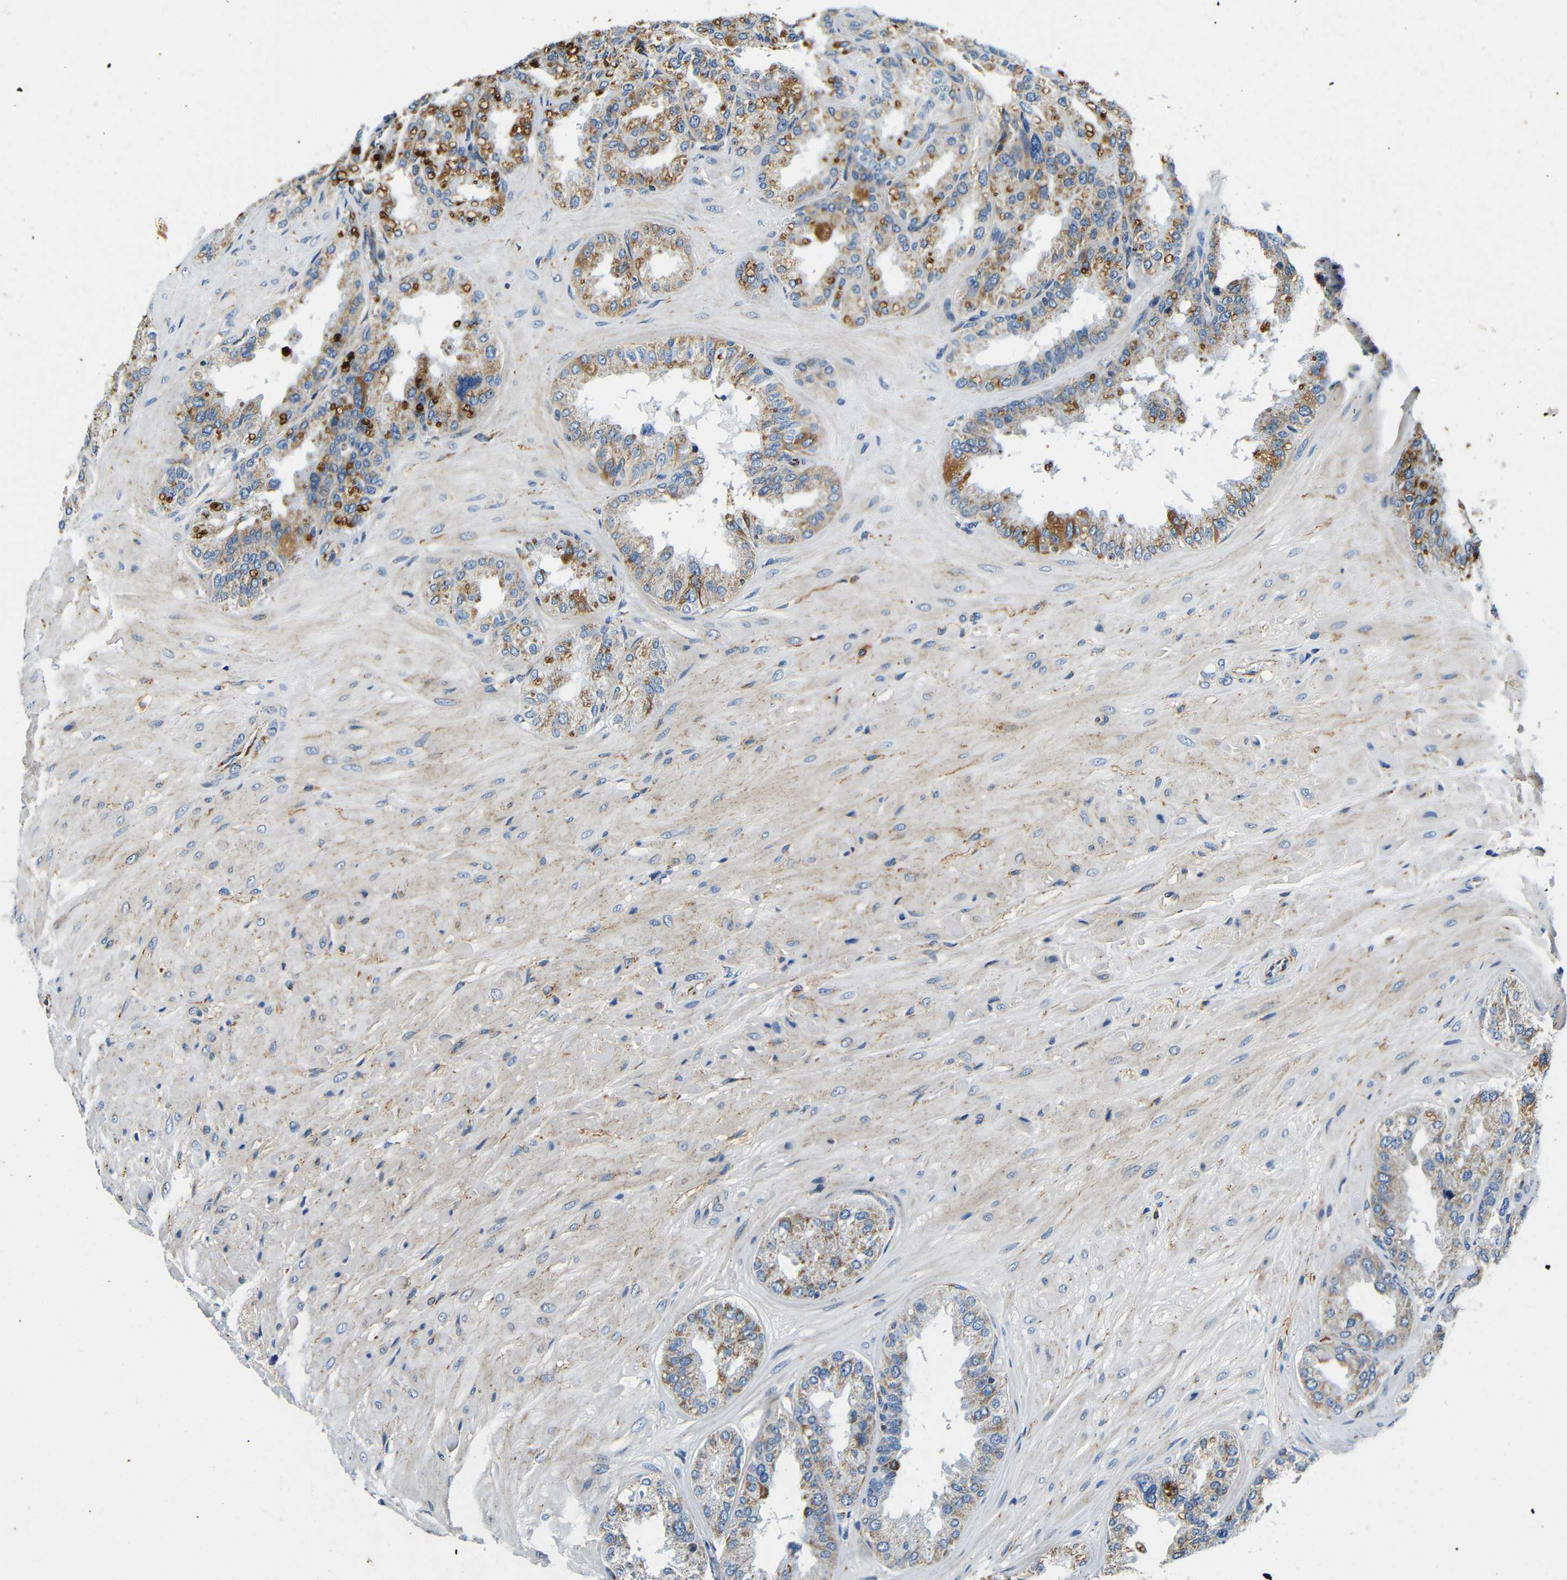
{"staining": {"intensity": "moderate", "quantity": "25%-75%", "location": "cytoplasmic/membranous"}, "tissue": "seminal vesicle", "cell_type": "Glandular cells", "image_type": "normal", "snomed": [{"axis": "morphology", "description": "Normal tissue, NOS"}, {"axis": "topography", "description": "Prostate"}, {"axis": "topography", "description": "Seminal veicle"}], "caption": "Immunohistochemistry photomicrograph of benign human seminal vesicle stained for a protein (brown), which shows medium levels of moderate cytoplasmic/membranous staining in about 25%-75% of glandular cells.", "gene": "GALNT18", "patient": {"sex": "male", "age": 51}}